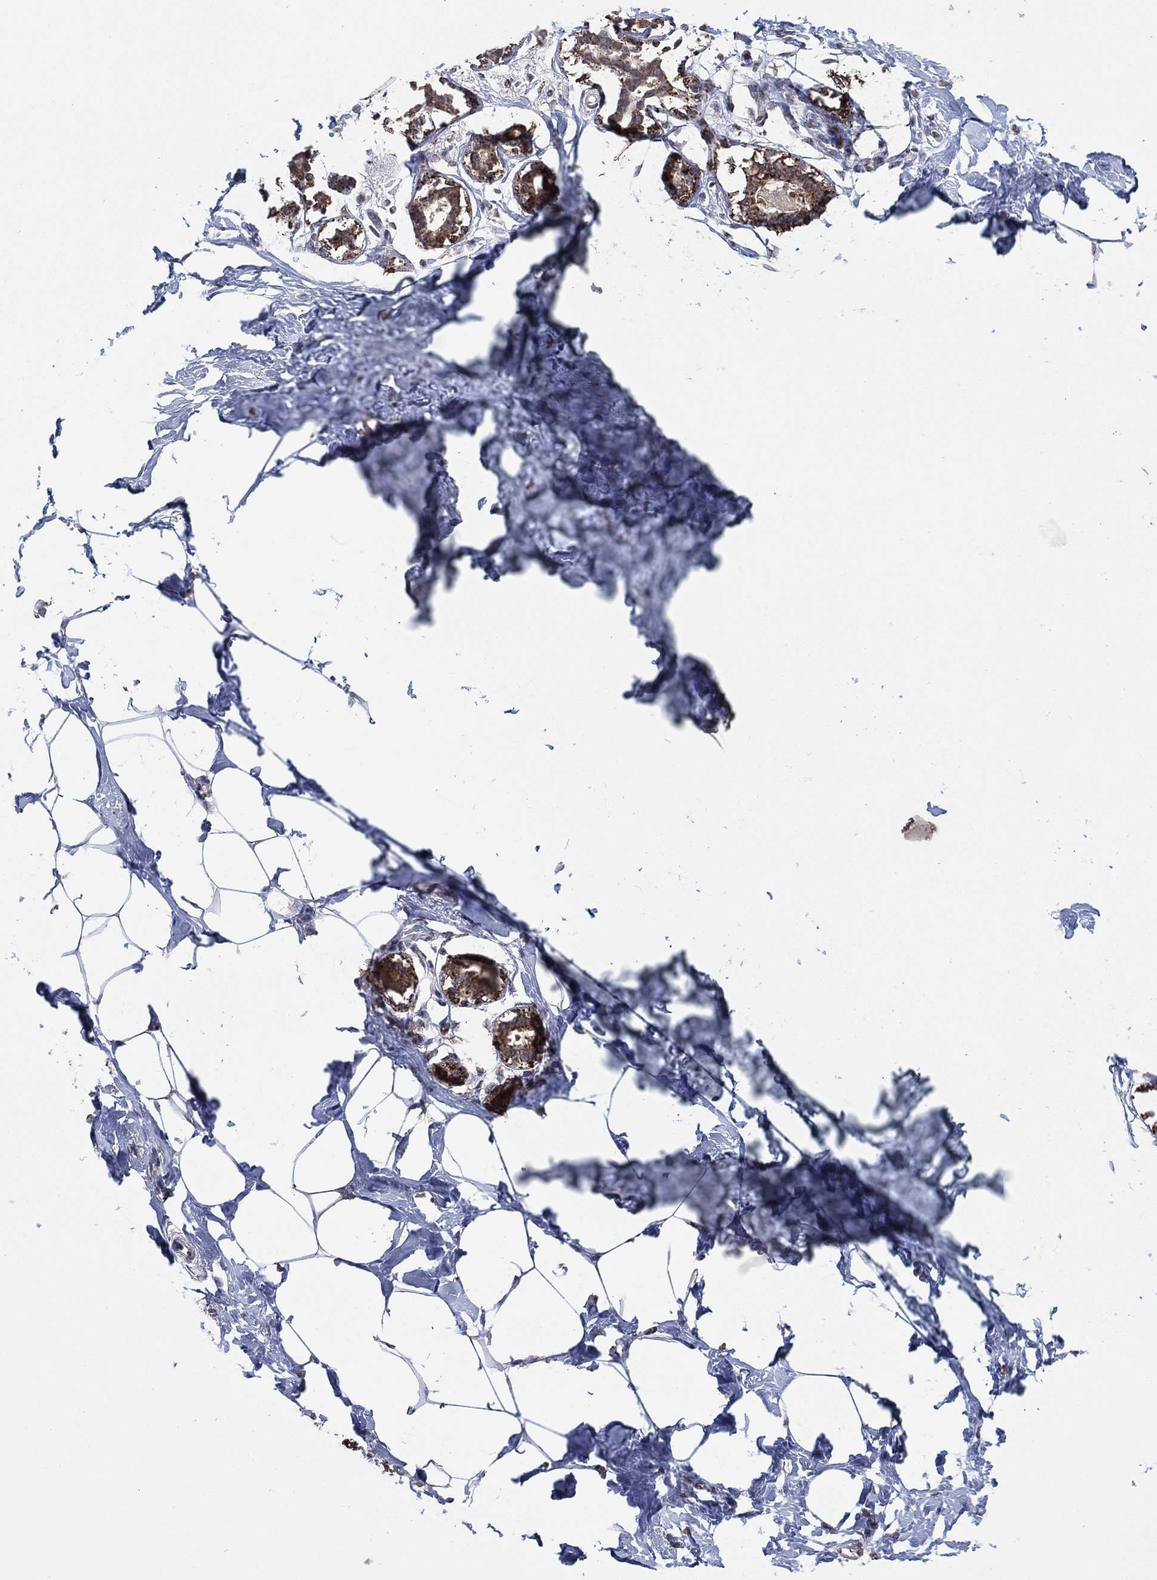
{"staining": {"intensity": "negative", "quantity": "none", "location": "none"}, "tissue": "breast", "cell_type": "Adipocytes", "image_type": "normal", "snomed": [{"axis": "morphology", "description": "Normal tissue, NOS"}, {"axis": "morphology", "description": "Lobular carcinoma, in situ"}, {"axis": "topography", "description": "Breast"}], "caption": "DAB immunohistochemical staining of normal human breast shows no significant positivity in adipocytes.", "gene": "ALDH7A1", "patient": {"sex": "female", "age": 35}}